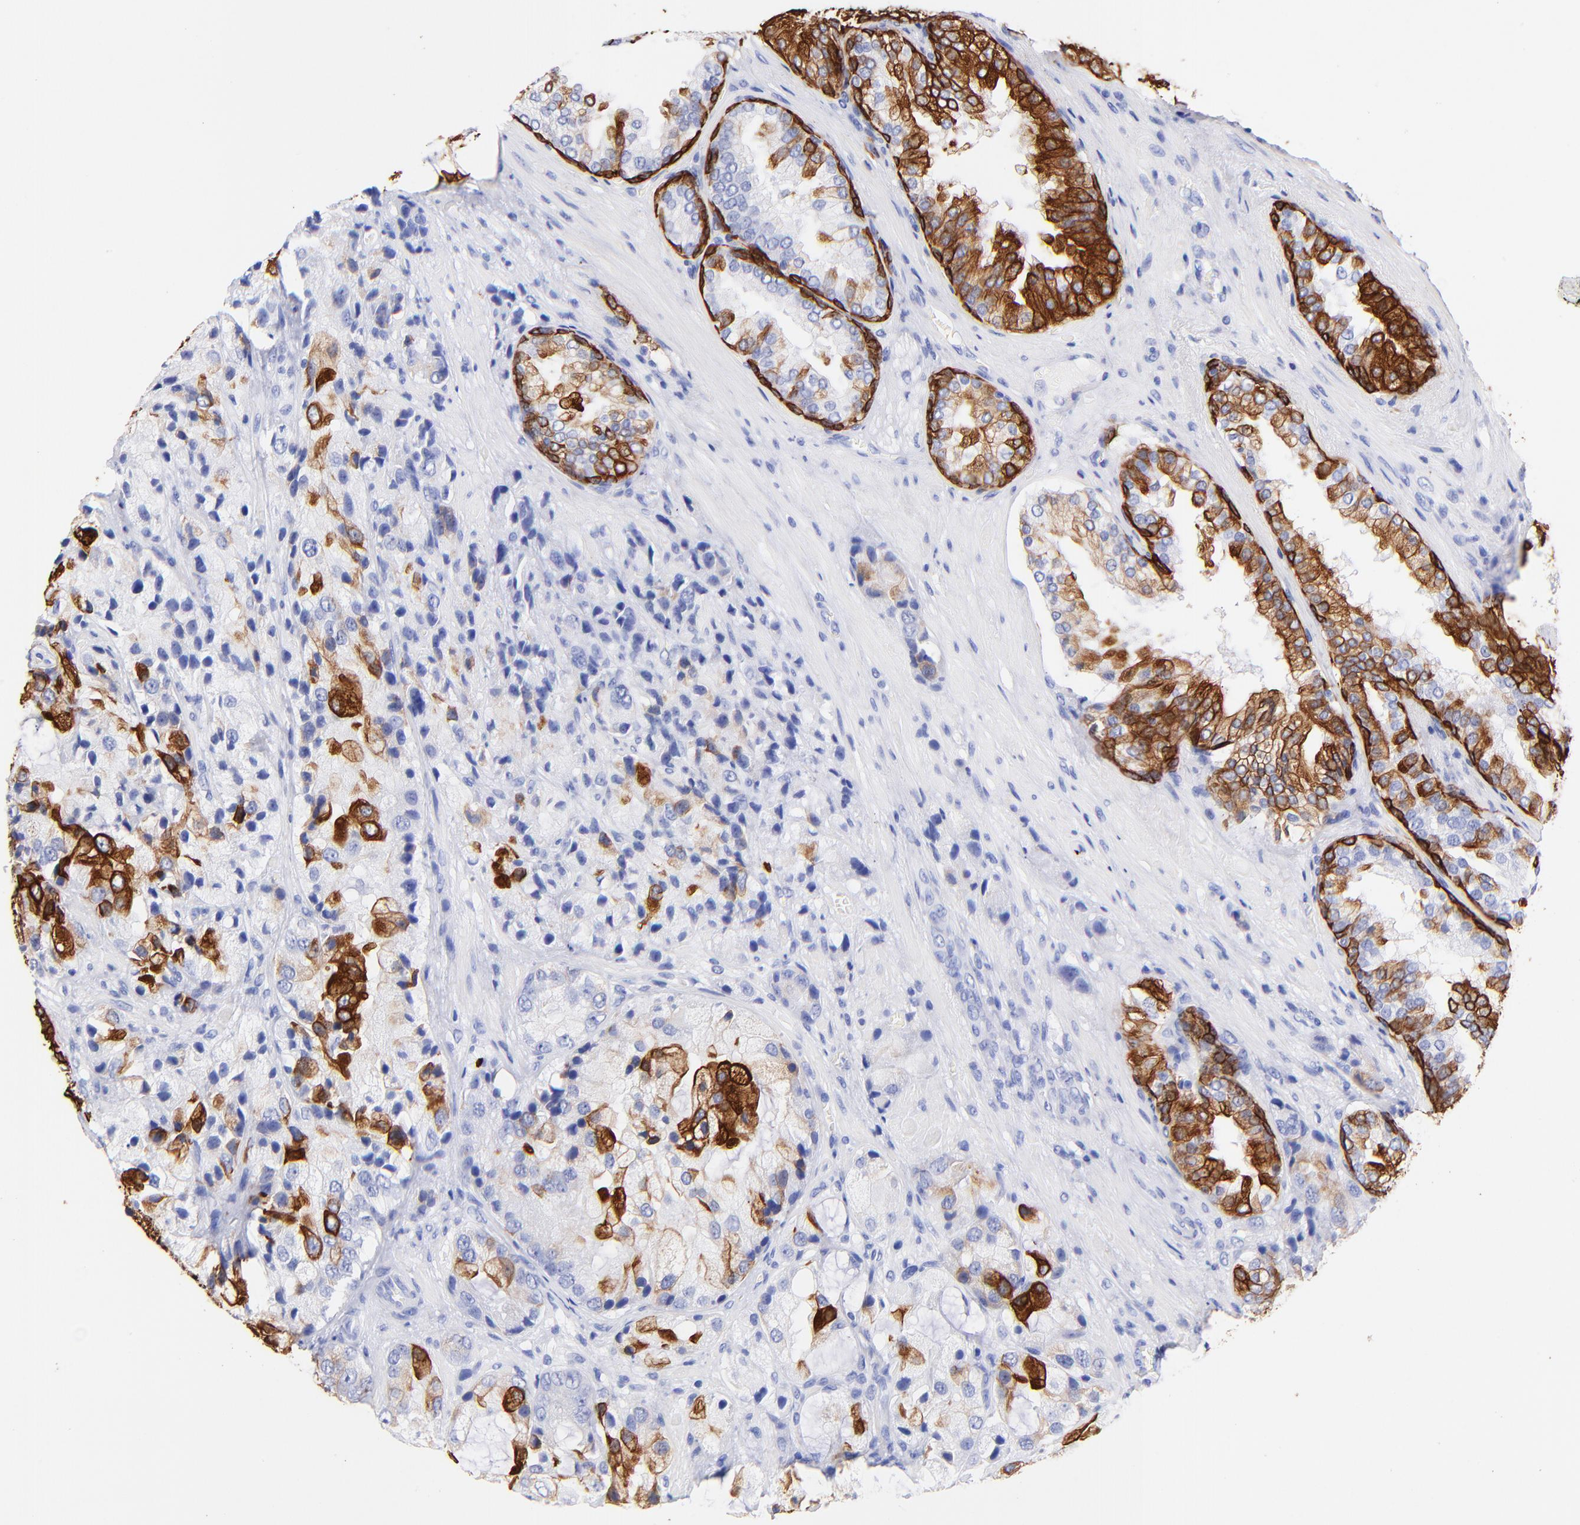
{"staining": {"intensity": "strong", "quantity": "25%-75%", "location": "cytoplasmic/membranous"}, "tissue": "prostate cancer", "cell_type": "Tumor cells", "image_type": "cancer", "snomed": [{"axis": "morphology", "description": "Adenocarcinoma, High grade"}, {"axis": "topography", "description": "Prostate"}], "caption": "Prostate cancer was stained to show a protein in brown. There is high levels of strong cytoplasmic/membranous positivity in approximately 25%-75% of tumor cells.", "gene": "KRT19", "patient": {"sex": "male", "age": 70}}